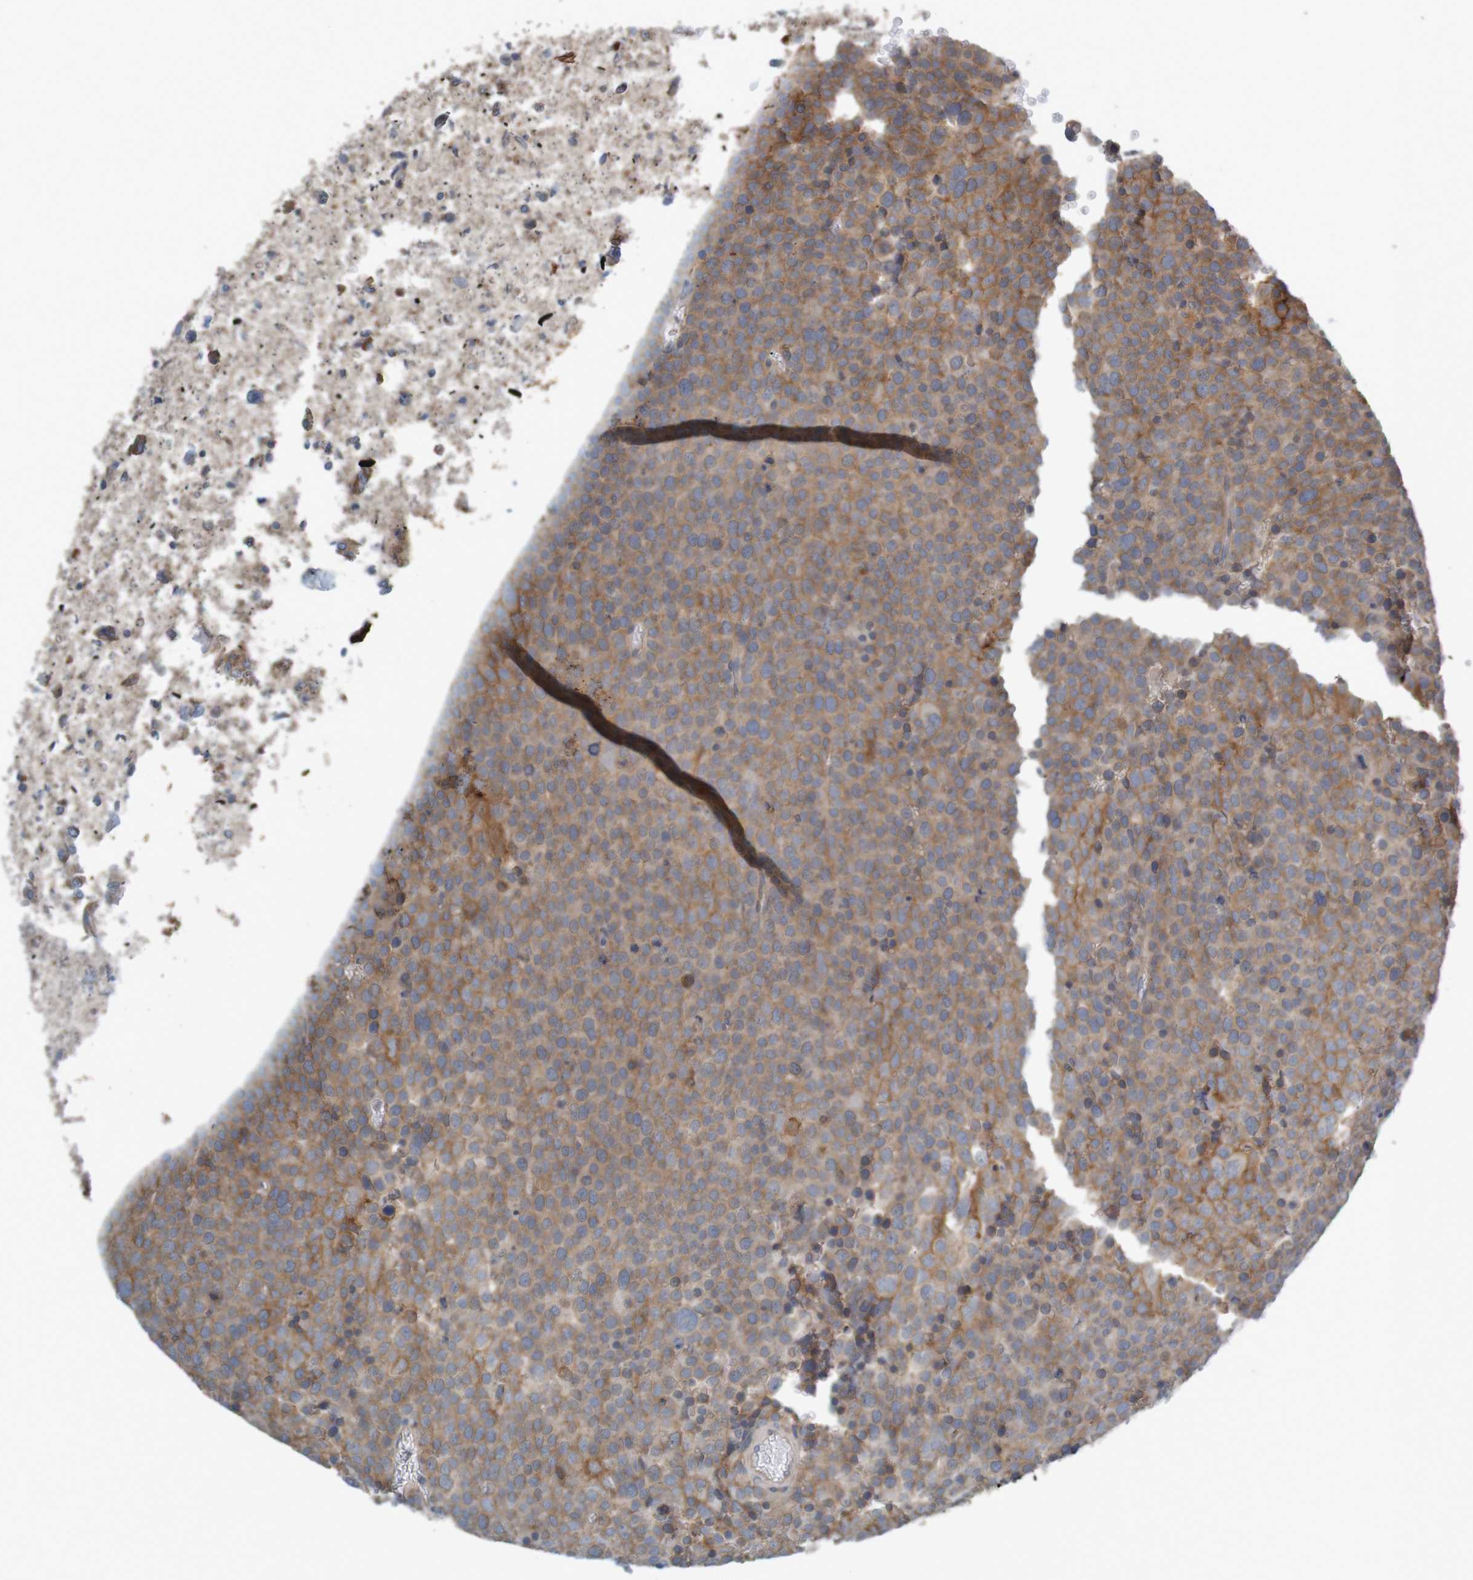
{"staining": {"intensity": "moderate", "quantity": ">75%", "location": "cytoplasmic/membranous"}, "tissue": "testis cancer", "cell_type": "Tumor cells", "image_type": "cancer", "snomed": [{"axis": "morphology", "description": "Seminoma, NOS"}, {"axis": "topography", "description": "Testis"}], "caption": "The image reveals staining of testis cancer, revealing moderate cytoplasmic/membranous protein staining (brown color) within tumor cells.", "gene": "B3GAT2", "patient": {"sex": "male", "age": 71}}